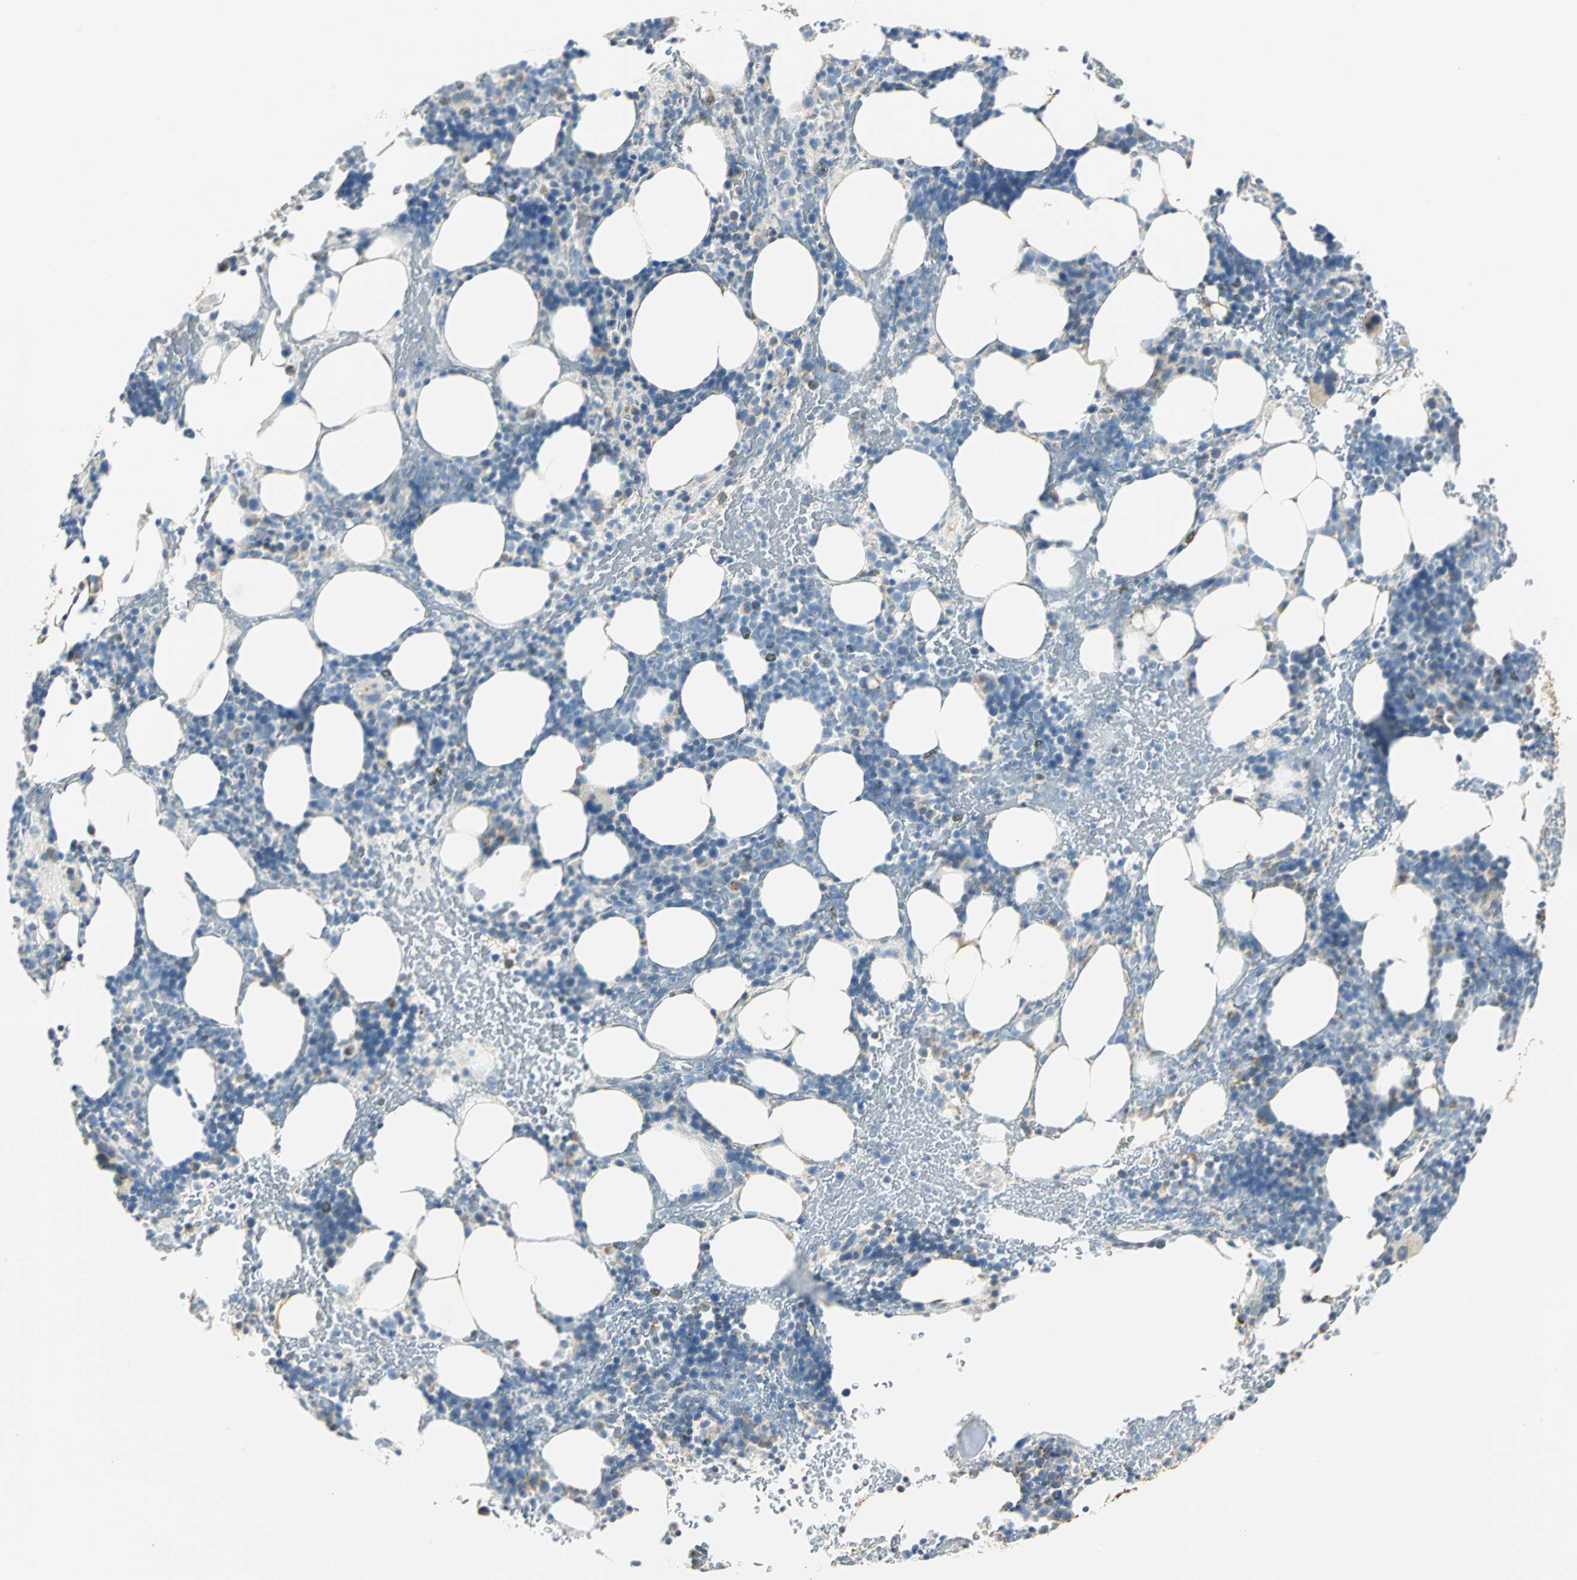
{"staining": {"intensity": "negative", "quantity": "none", "location": "none"}, "tissue": "bone marrow", "cell_type": "Hematopoietic cells", "image_type": "normal", "snomed": [{"axis": "morphology", "description": "Normal tissue, NOS"}, {"axis": "topography", "description": "Bone marrow"}], "caption": "Immunohistochemistry (IHC) micrograph of benign human bone marrow stained for a protein (brown), which reveals no positivity in hematopoietic cells.", "gene": "NTRK1", "patient": {"sex": "male", "age": 86}}